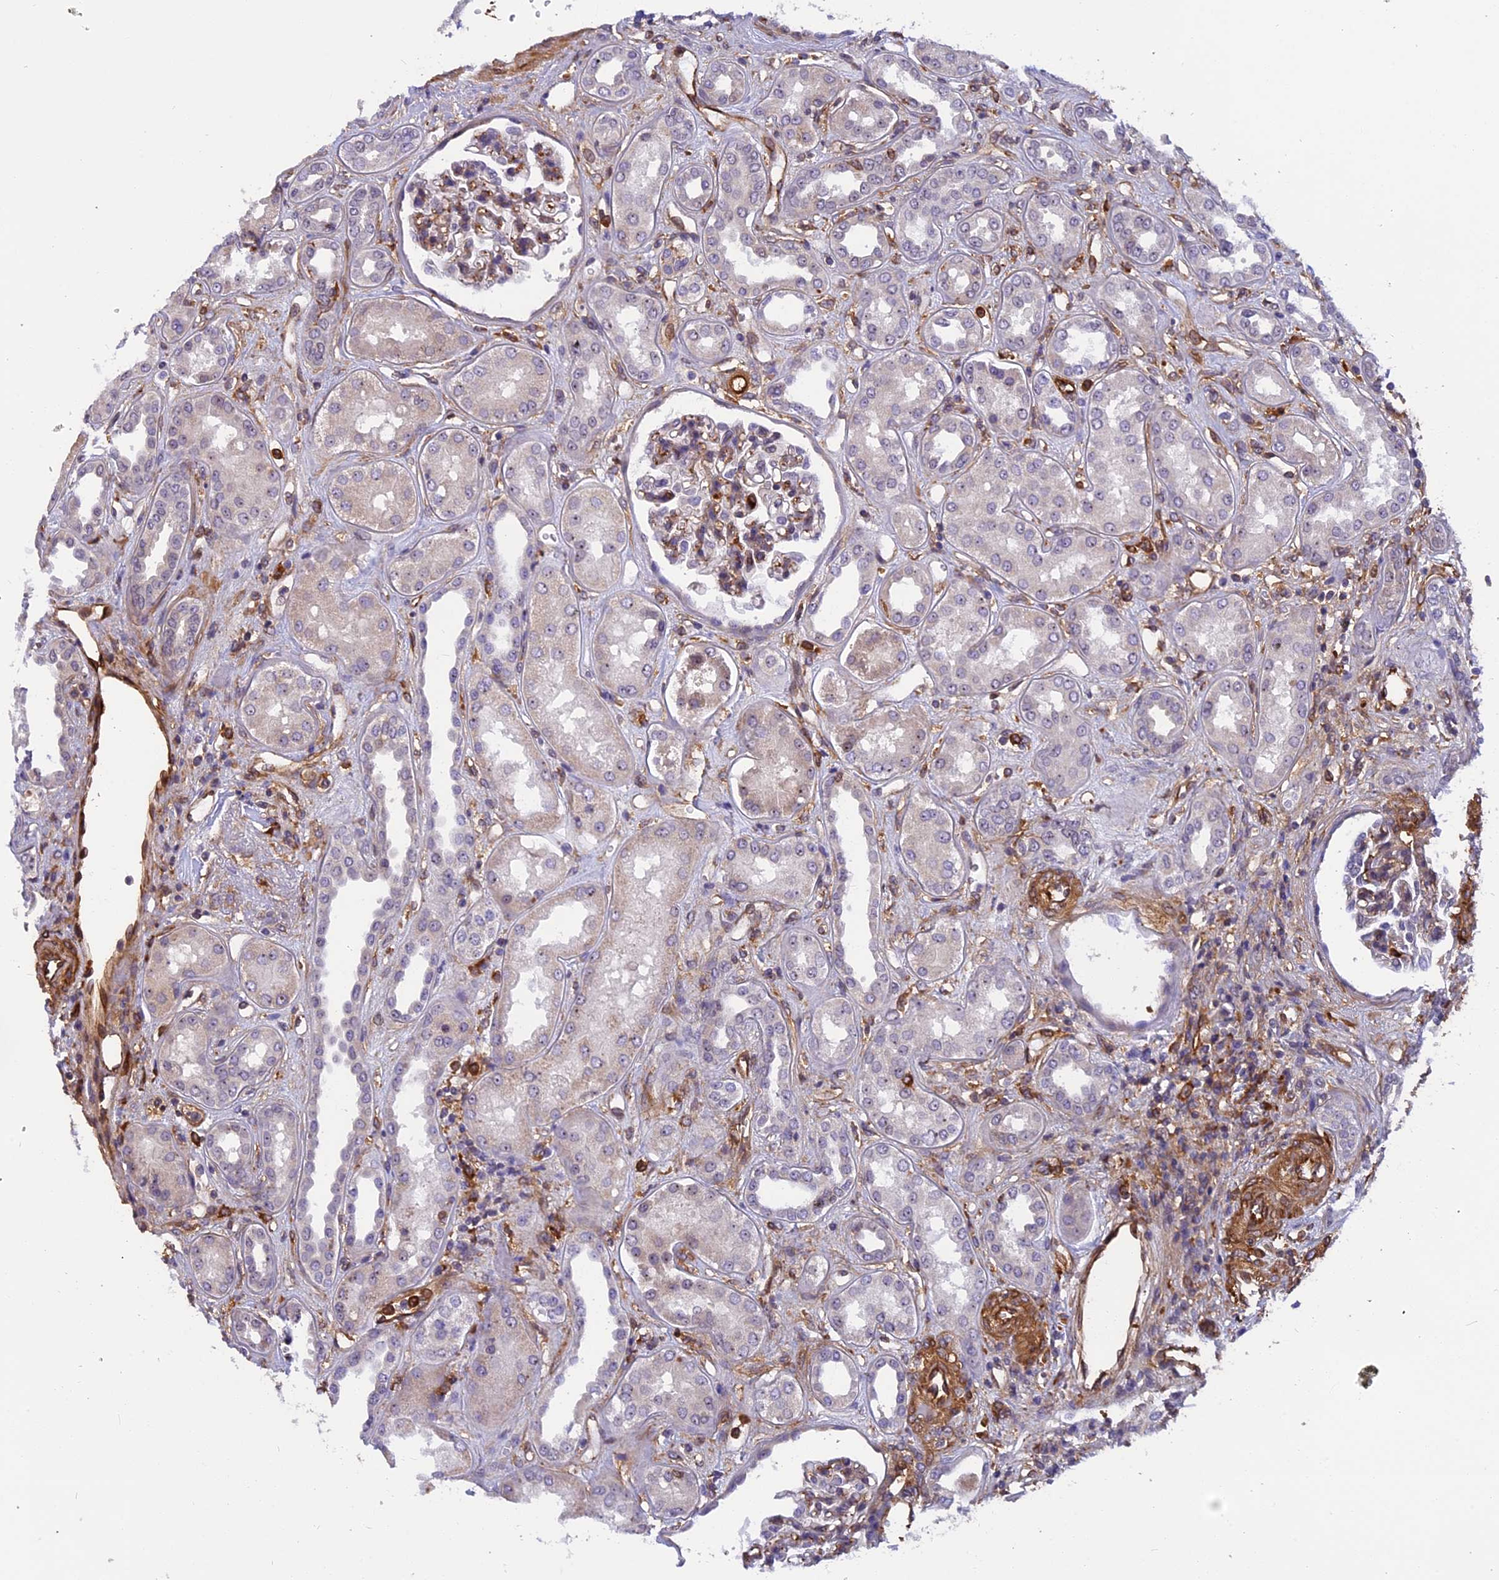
{"staining": {"intensity": "moderate", "quantity": "<25%", "location": "cytoplasmic/membranous"}, "tissue": "kidney", "cell_type": "Cells in glomeruli", "image_type": "normal", "snomed": [{"axis": "morphology", "description": "Normal tissue, NOS"}, {"axis": "topography", "description": "Kidney"}], "caption": "Approximately <25% of cells in glomeruli in unremarkable kidney show moderate cytoplasmic/membranous protein staining as visualized by brown immunohistochemical staining.", "gene": "EHBP1L1", "patient": {"sex": "male", "age": 59}}